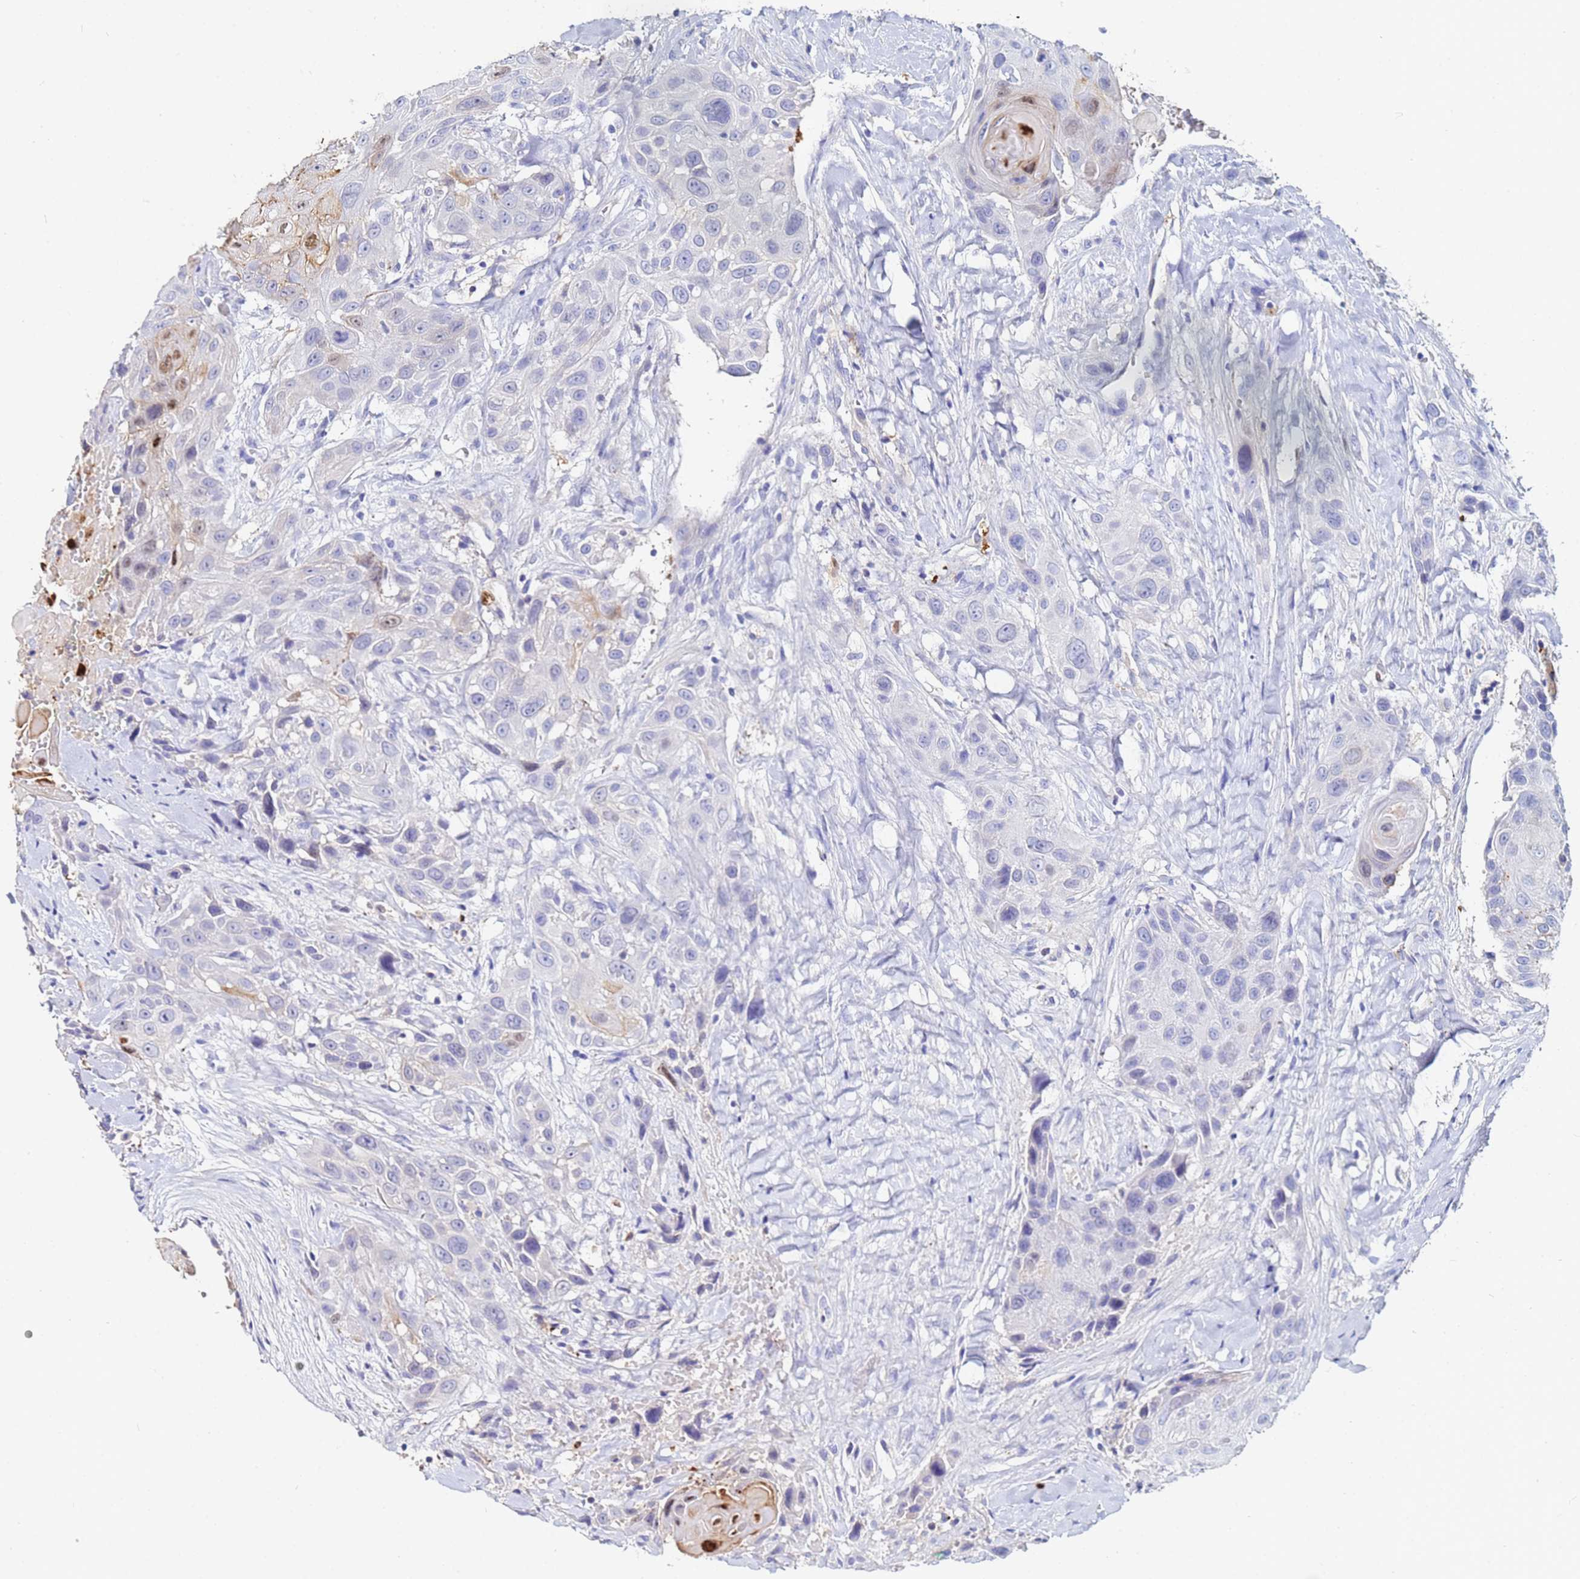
{"staining": {"intensity": "weak", "quantity": "<25%", "location": "cytoplasmic/membranous,nuclear"}, "tissue": "head and neck cancer", "cell_type": "Tumor cells", "image_type": "cancer", "snomed": [{"axis": "morphology", "description": "Squamous cell carcinoma, NOS"}, {"axis": "topography", "description": "Head-Neck"}], "caption": "DAB (3,3'-diaminobenzidine) immunohistochemical staining of human squamous cell carcinoma (head and neck) exhibits no significant expression in tumor cells.", "gene": "TUBAL3", "patient": {"sex": "male", "age": 81}}